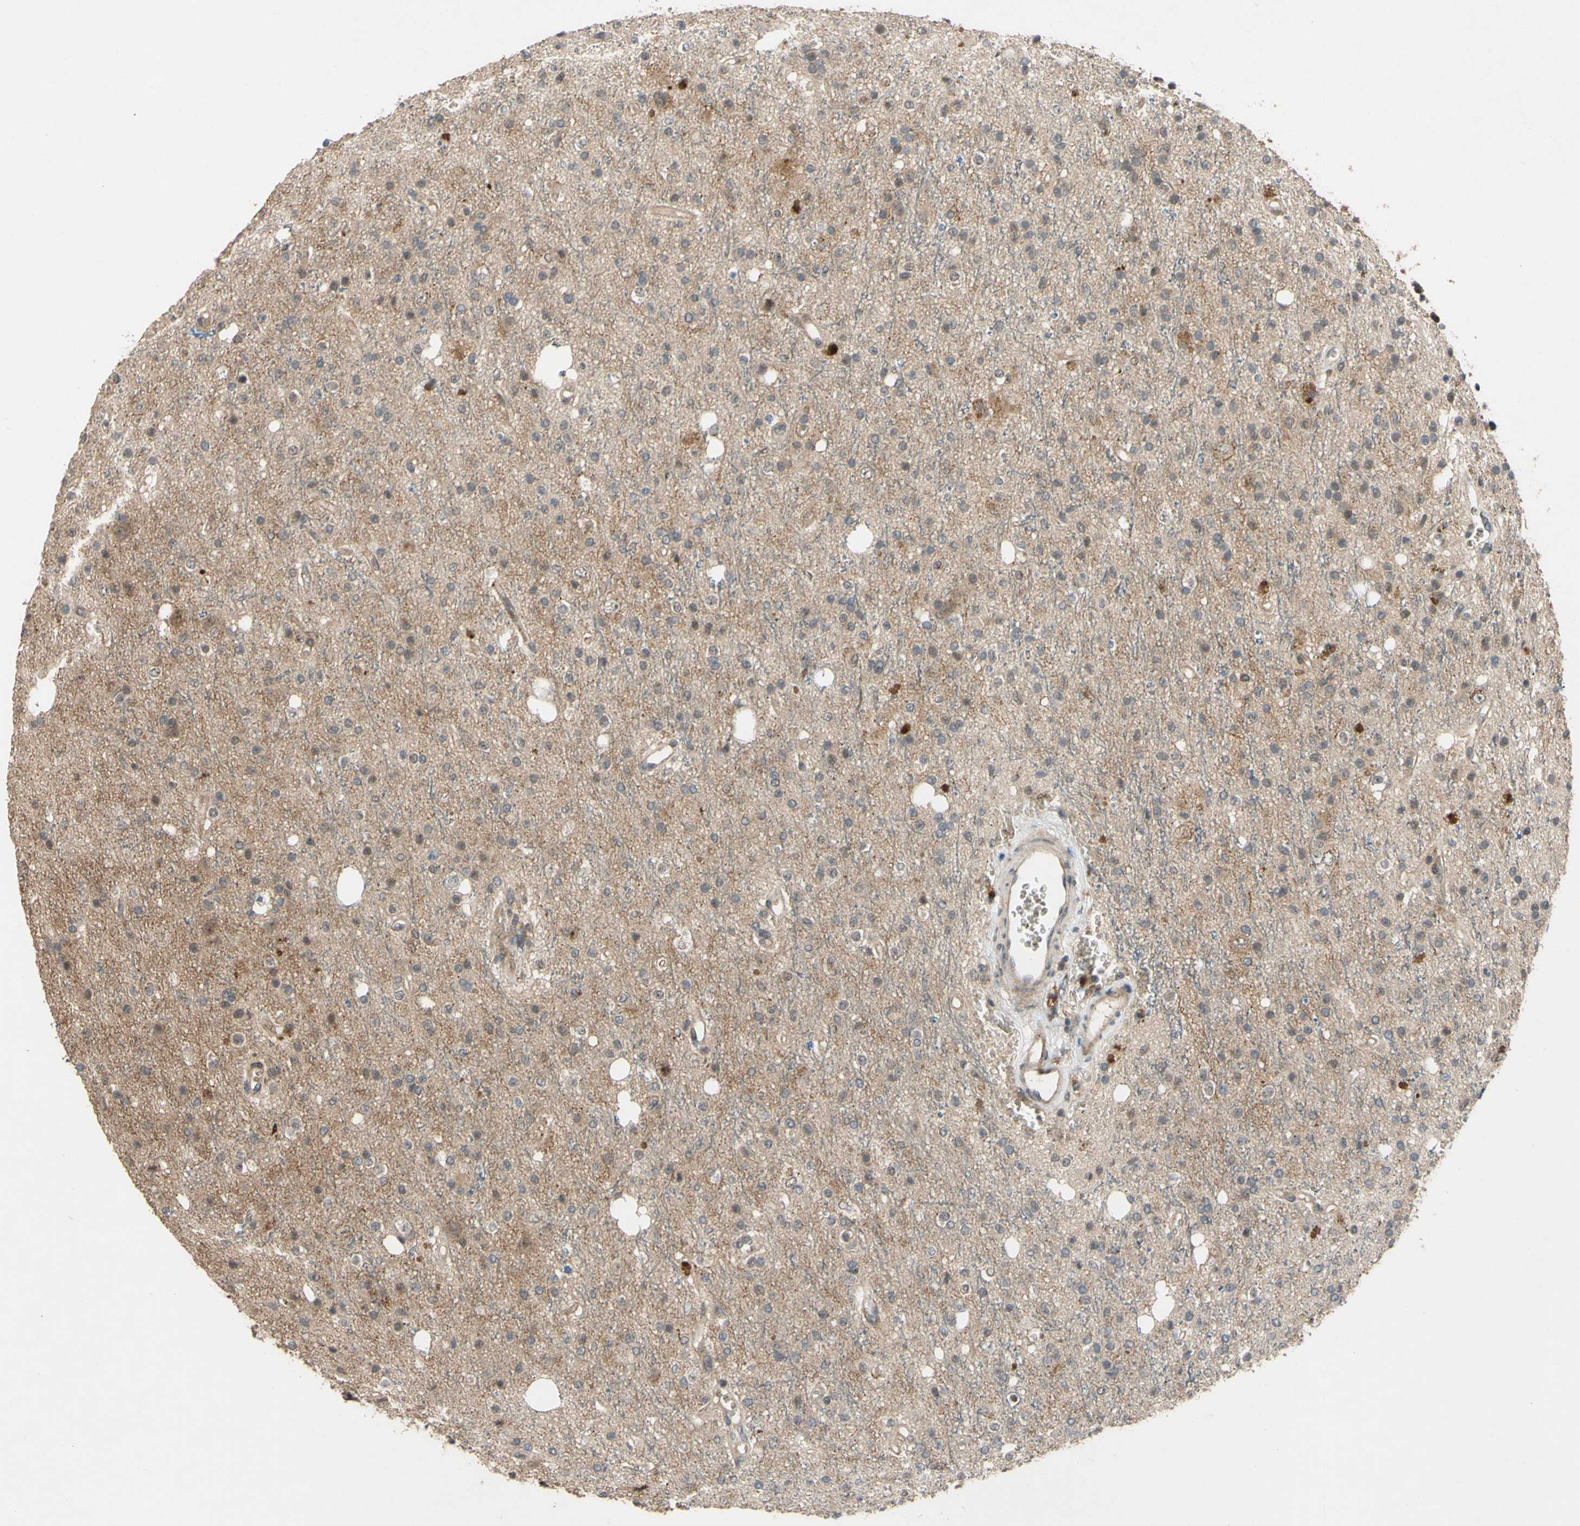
{"staining": {"intensity": "weak", "quantity": "25%-75%", "location": "cytoplasmic/membranous"}, "tissue": "glioma", "cell_type": "Tumor cells", "image_type": "cancer", "snomed": [{"axis": "morphology", "description": "Glioma, malignant, High grade"}, {"axis": "topography", "description": "Brain"}], "caption": "Weak cytoplasmic/membranous protein positivity is seen in about 25%-75% of tumor cells in malignant glioma (high-grade).", "gene": "ALK", "patient": {"sex": "male", "age": 47}}